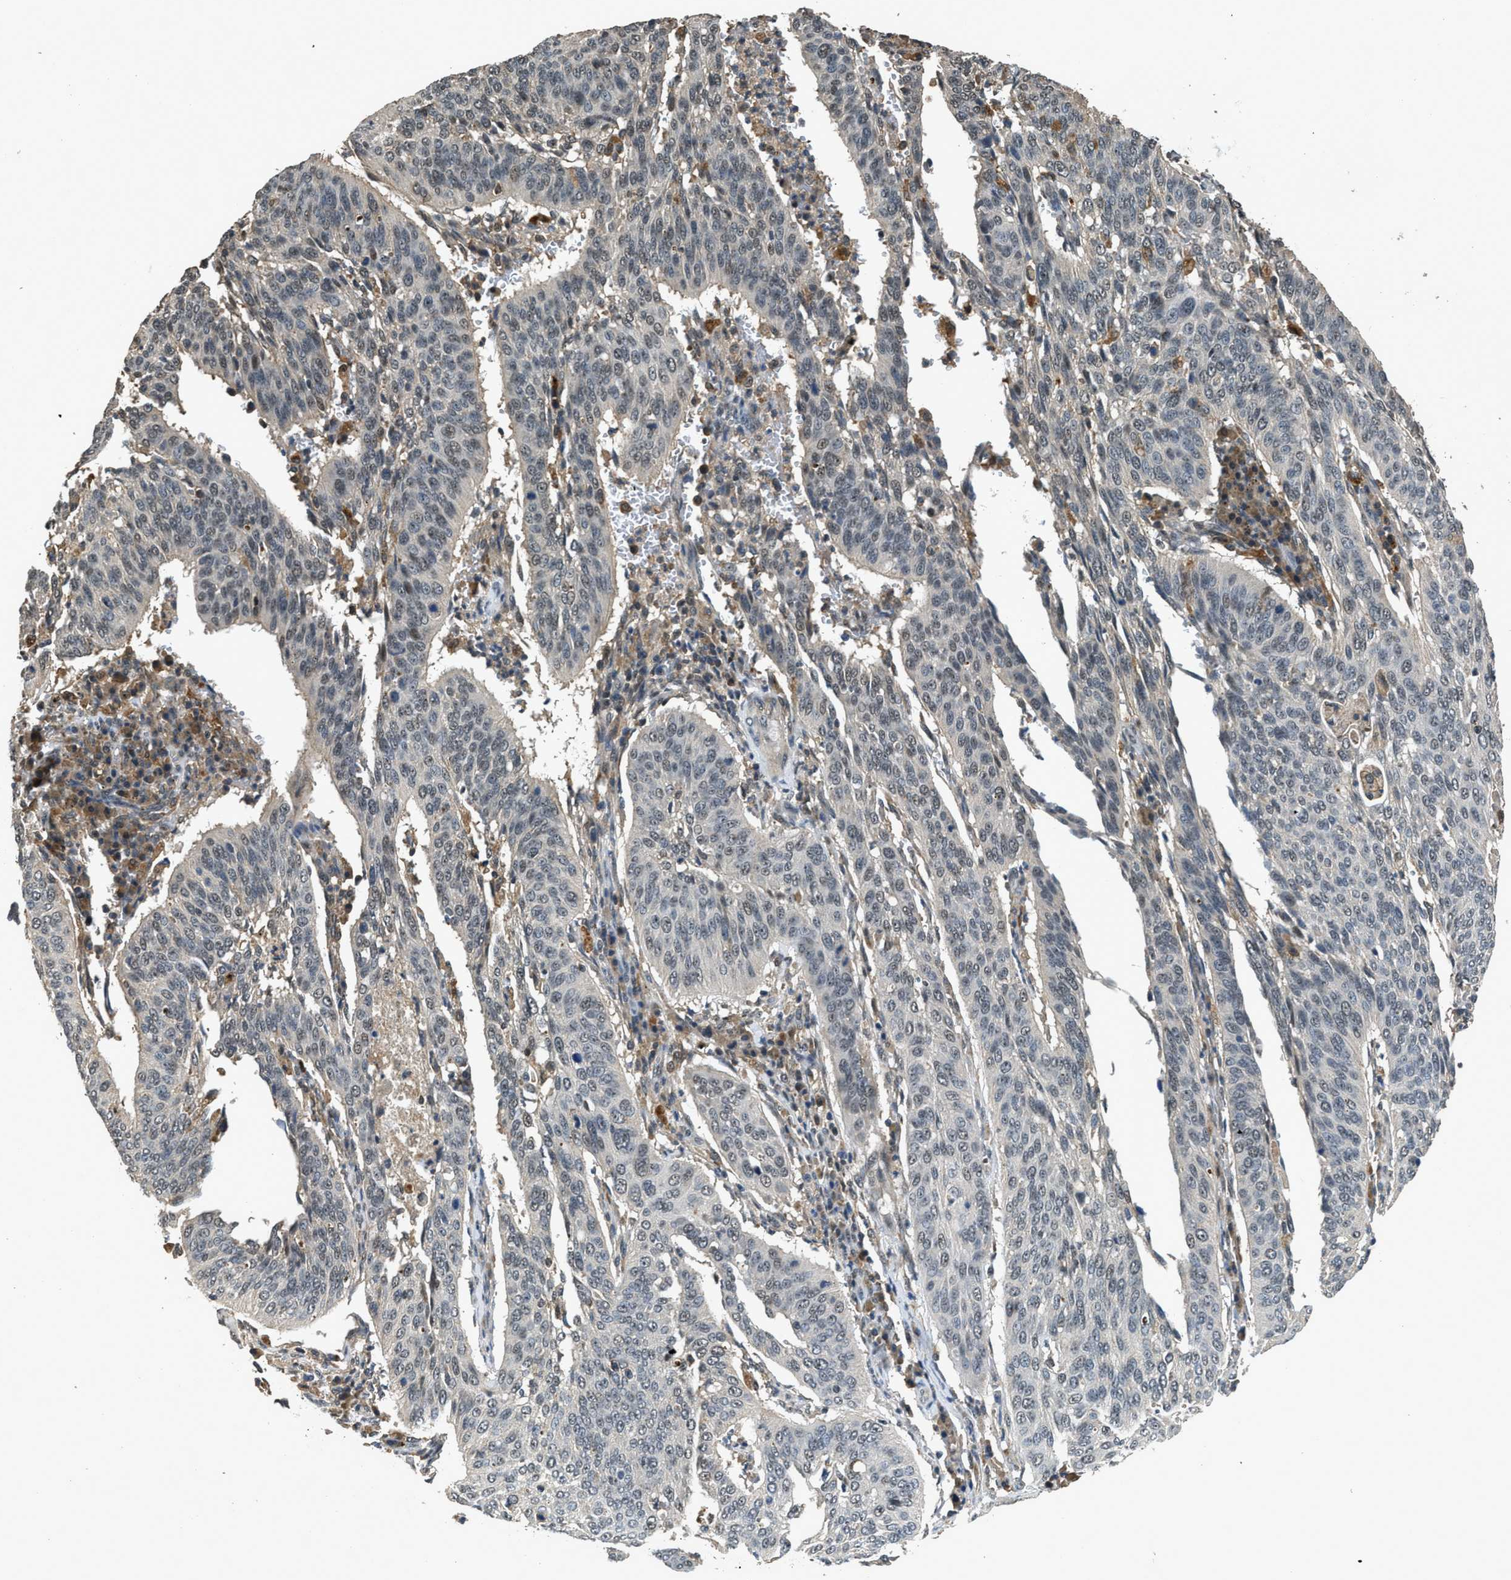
{"staining": {"intensity": "weak", "quantity": "<25%", "location": "nuclear"}, "tissue": "cervical cancer", "cell_type": "Tumor cells", "image_type": "cancer", "snomed": [{"axis": "morphology", "description": "Normal tissue, NOS"}, {"axis": "morphology", "description": "Squamous cell carcinoma, NOS"}, {"axis": "topography", "description": "Cervix"}], "caption": "Protein analysis of cervical squamous cell carcinoma reveals no significant staining in tumor cells.", "gene": "SLC15A4", "patient": {"sex": "female", "age": 39}}